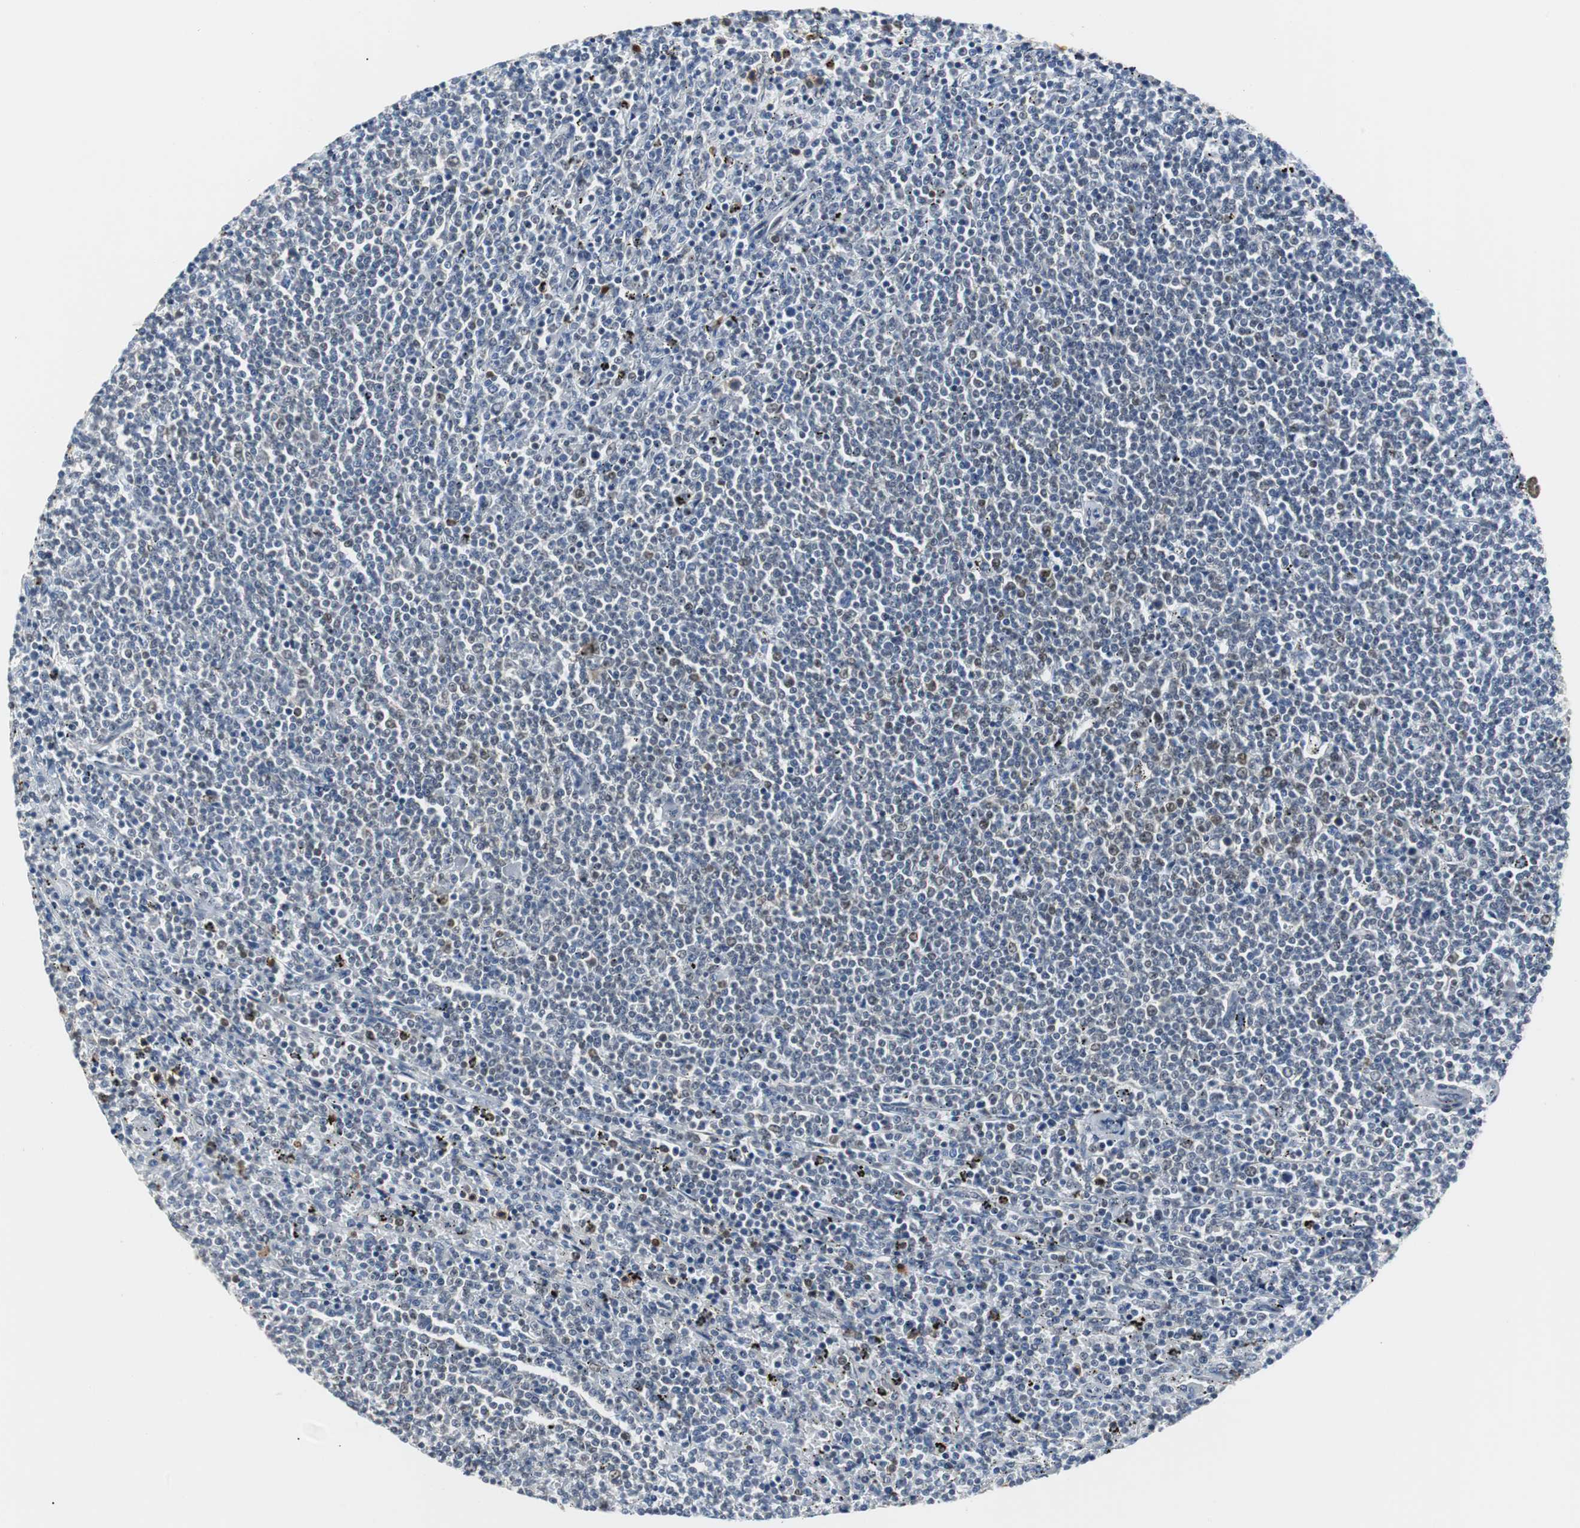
{"staining": {"intensity": "negative", "quantity": "none", "location": "none"}, "tissue": "lymphoma", "cell_type": "Tumor cells", "image_type": "cancer", "snomed": [{"axis": "morphology", "description": "Malignant lymphoma, non-Hodgkin's type, Low grade"}, {"axis": "topography", "description": "Spleen"}], "caption": "Immunohistochemical staining of malignant lymphoma, non-Hodgkin's type (low-grade) displays no significant staining in tumor cells. (Immunohistochemistry, brightfield microscopy, high magnification).", "gene": "SIRT1", "patient": {"sex": "female", "age": 50}}